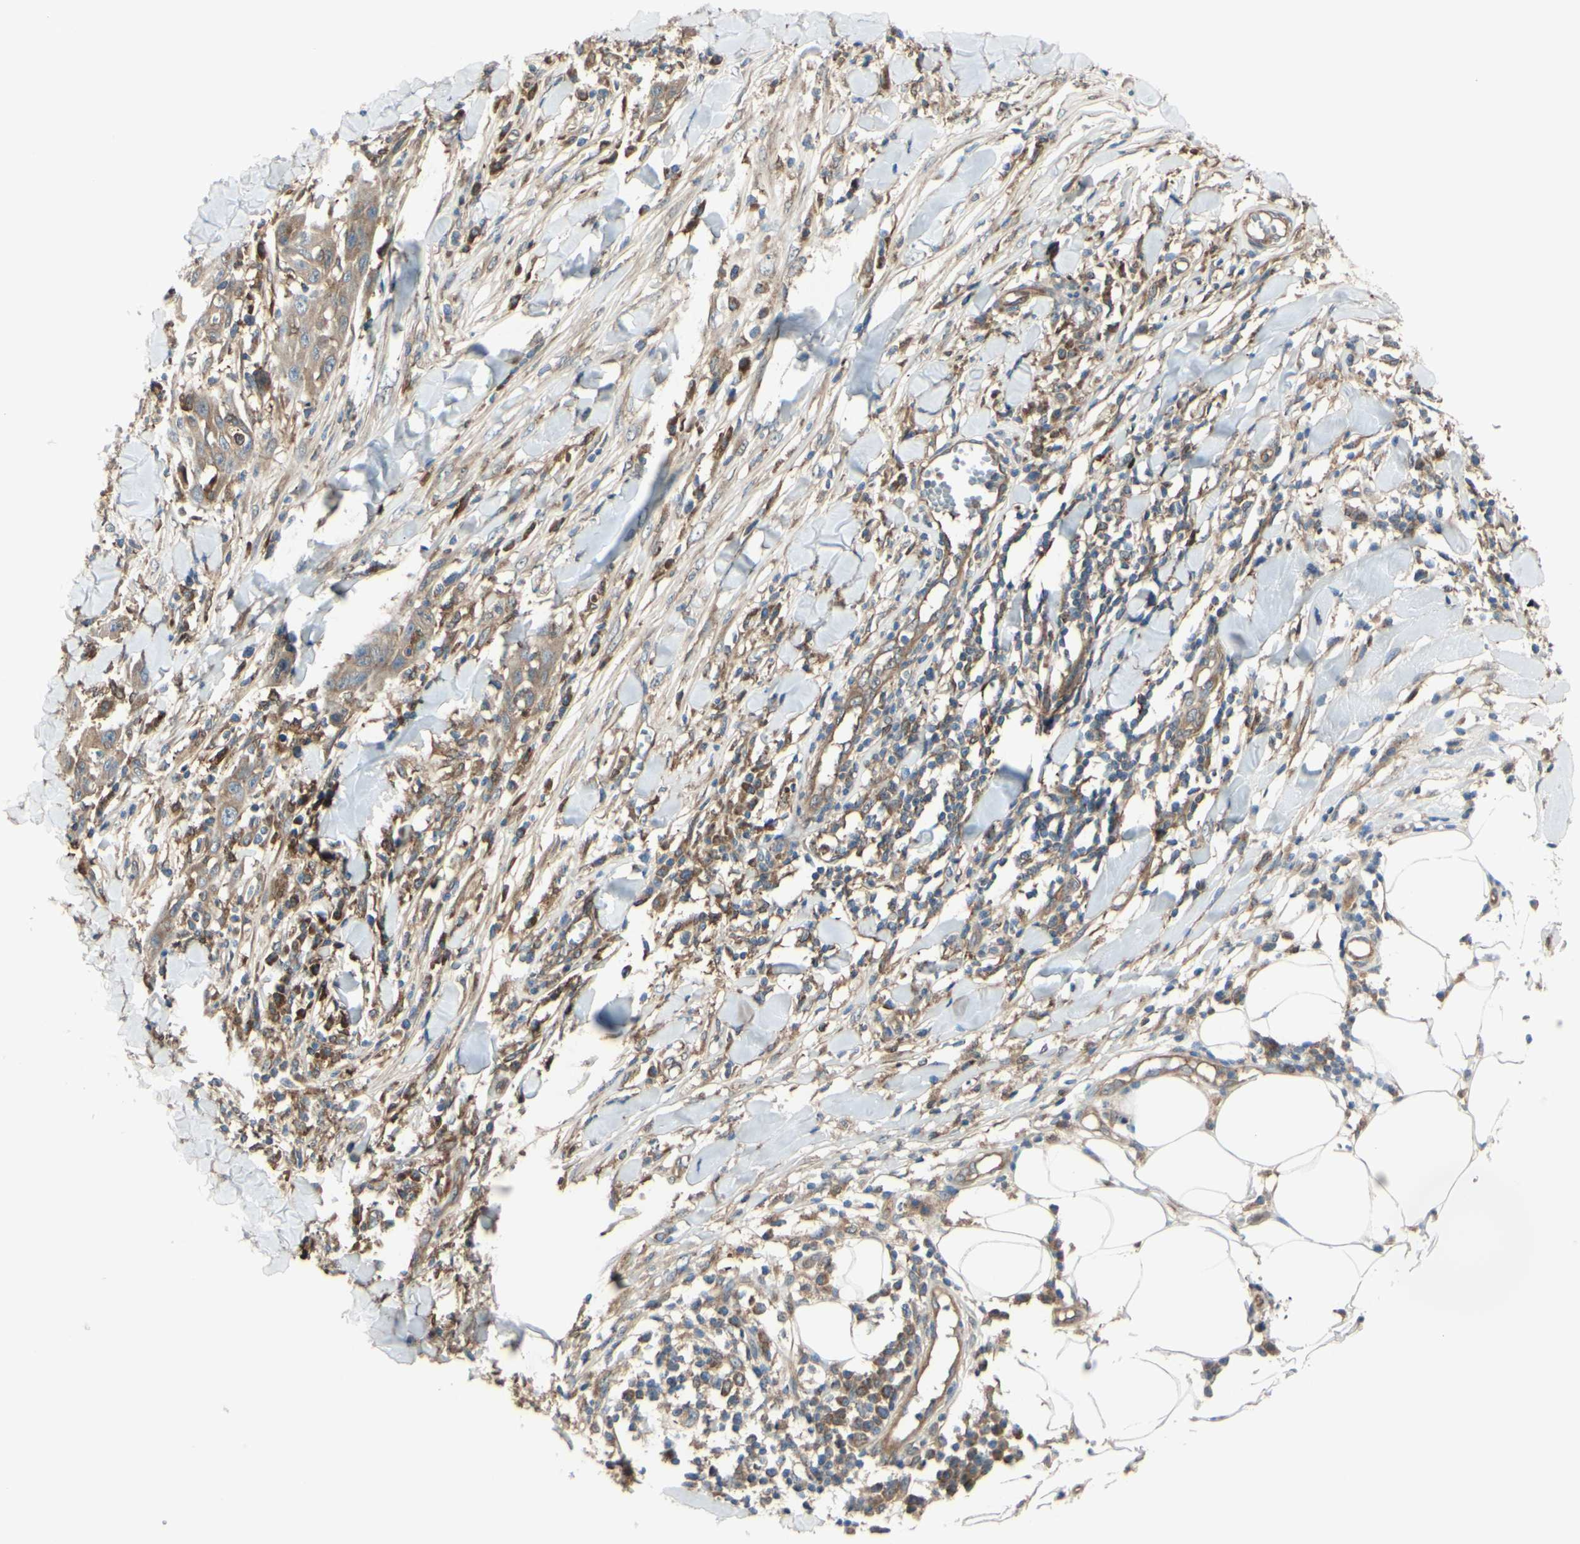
{"staining": {"intensity": "weak", "quantity": ">75%", "location": "cytoplasmic/membranous"}, "tissue": "skin cancer", "cell_type": "Tumor cells", "image_type": "cancer", "snomed": [{"axis": "morphology", "description": "Squamous cell carcinoma, NOS"}, {"axis": "topography", "description": "Skin"}], "caption": "Skin squamous cell carcinoma stained for a protein (brown) demonstrates weak cytoplasmic/membranous positive expression in approximately >75% of tumor cells.", "gene": "IGSF9B", "patient": {"sex": "male", "age": 24}}